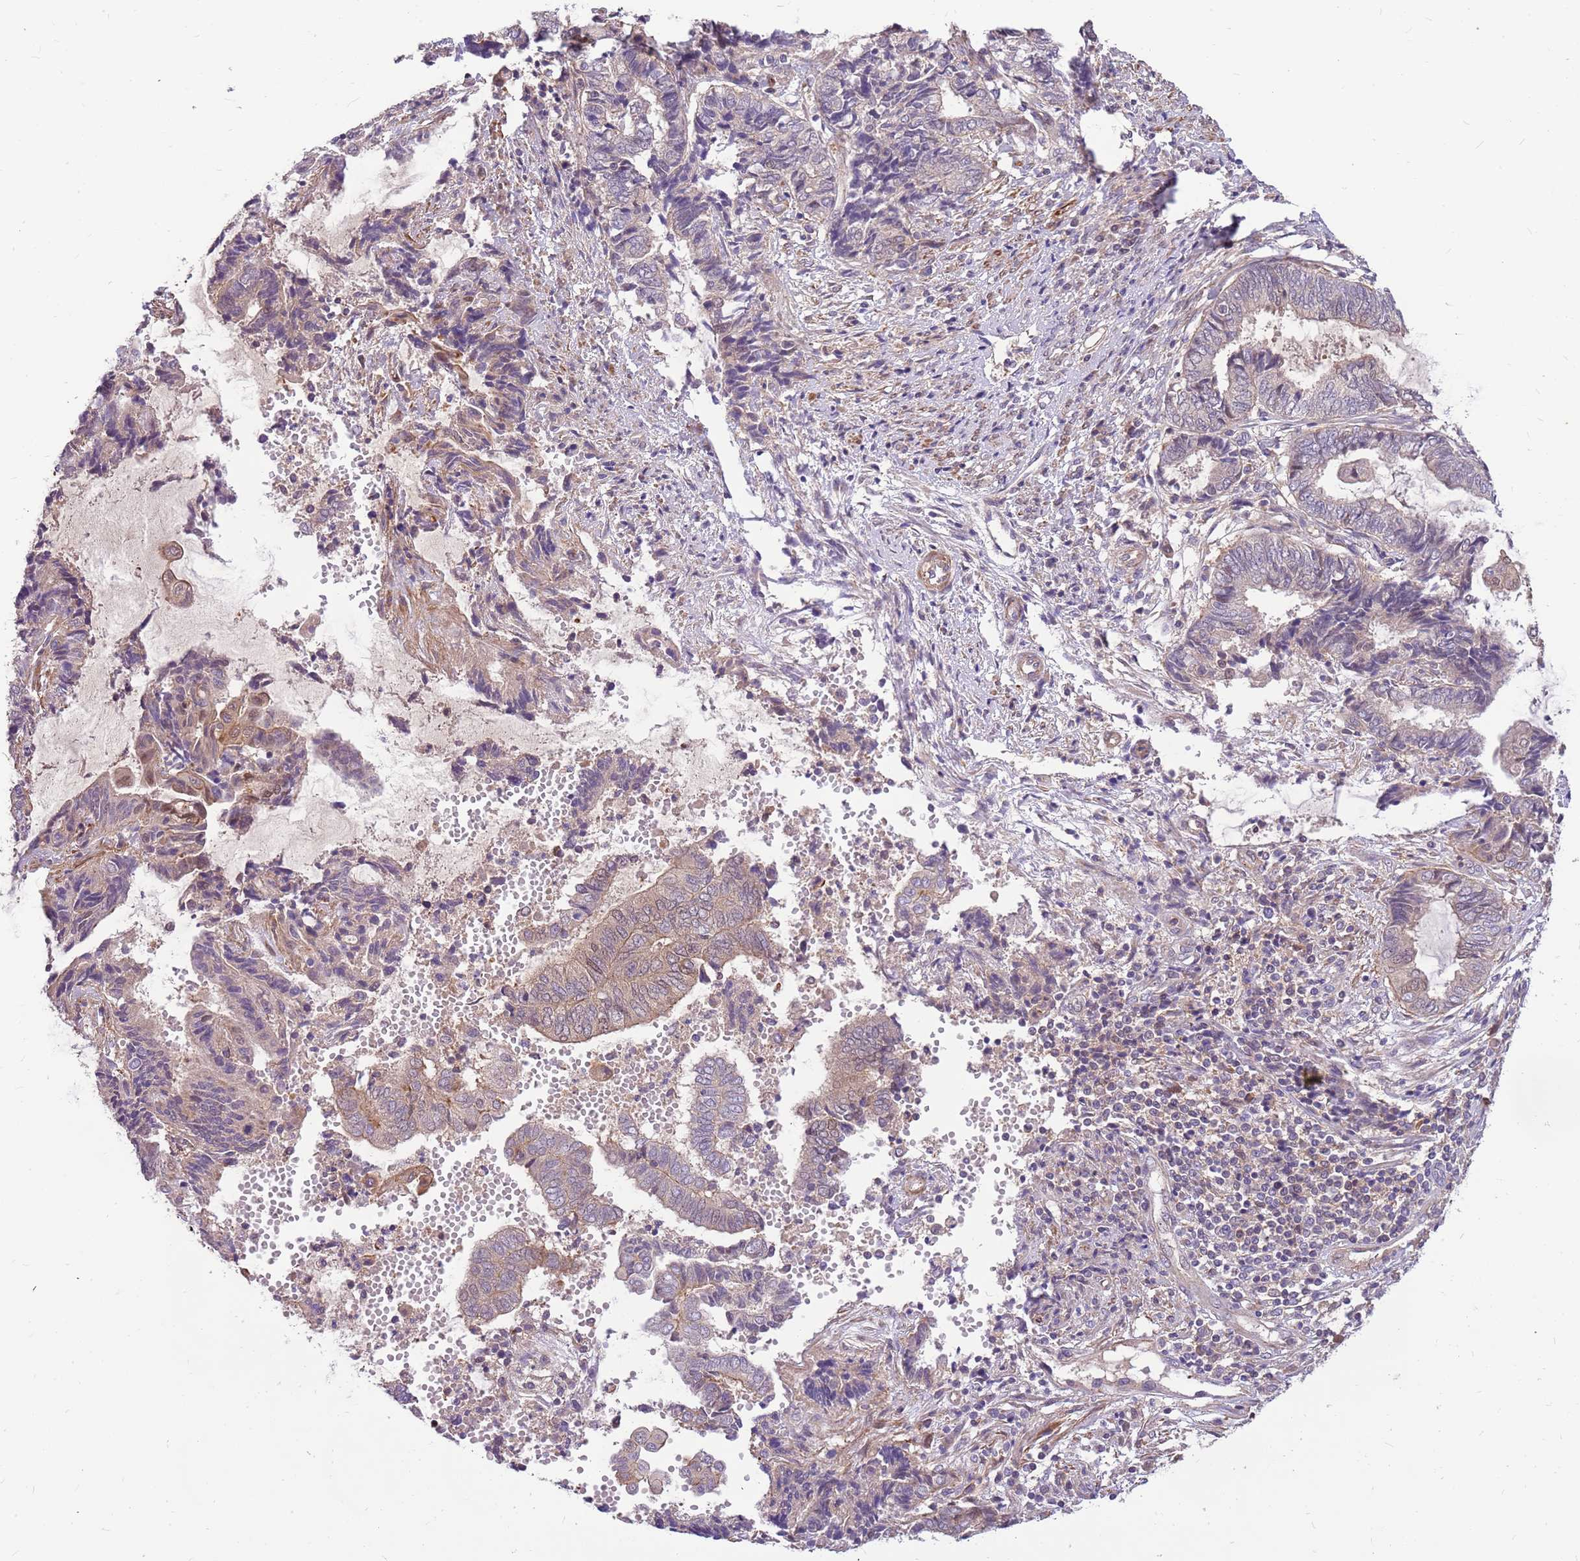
{"staining": {"intensity": "weak", "quantity": "25%-75%", "location": "cytoplasmic/membranous"}, "tissue": "endometrial cancer", "cell_type": "Tumor cells", "image_type": "cancer", "snomed": [{"axis": "morphology", "description": "Adenocarcinoma, NOS"}, {"axis": "topography", "description": "Uterus"}, {"axis": "topography", "description": "Endometrium"}], "caption": "Immunohistochemistry micrograph of neoplastic tissue: human endometrial adenocarcinoma stained using immunohistochemistry shows low levels of weak protein expression localized specifically in the cytoplasmic/membranous of tumor cells, appearing as a cytoplasmic/membranous brown color.", "gene": "MVD", "patient": {"sex": "female", "age": 70}}